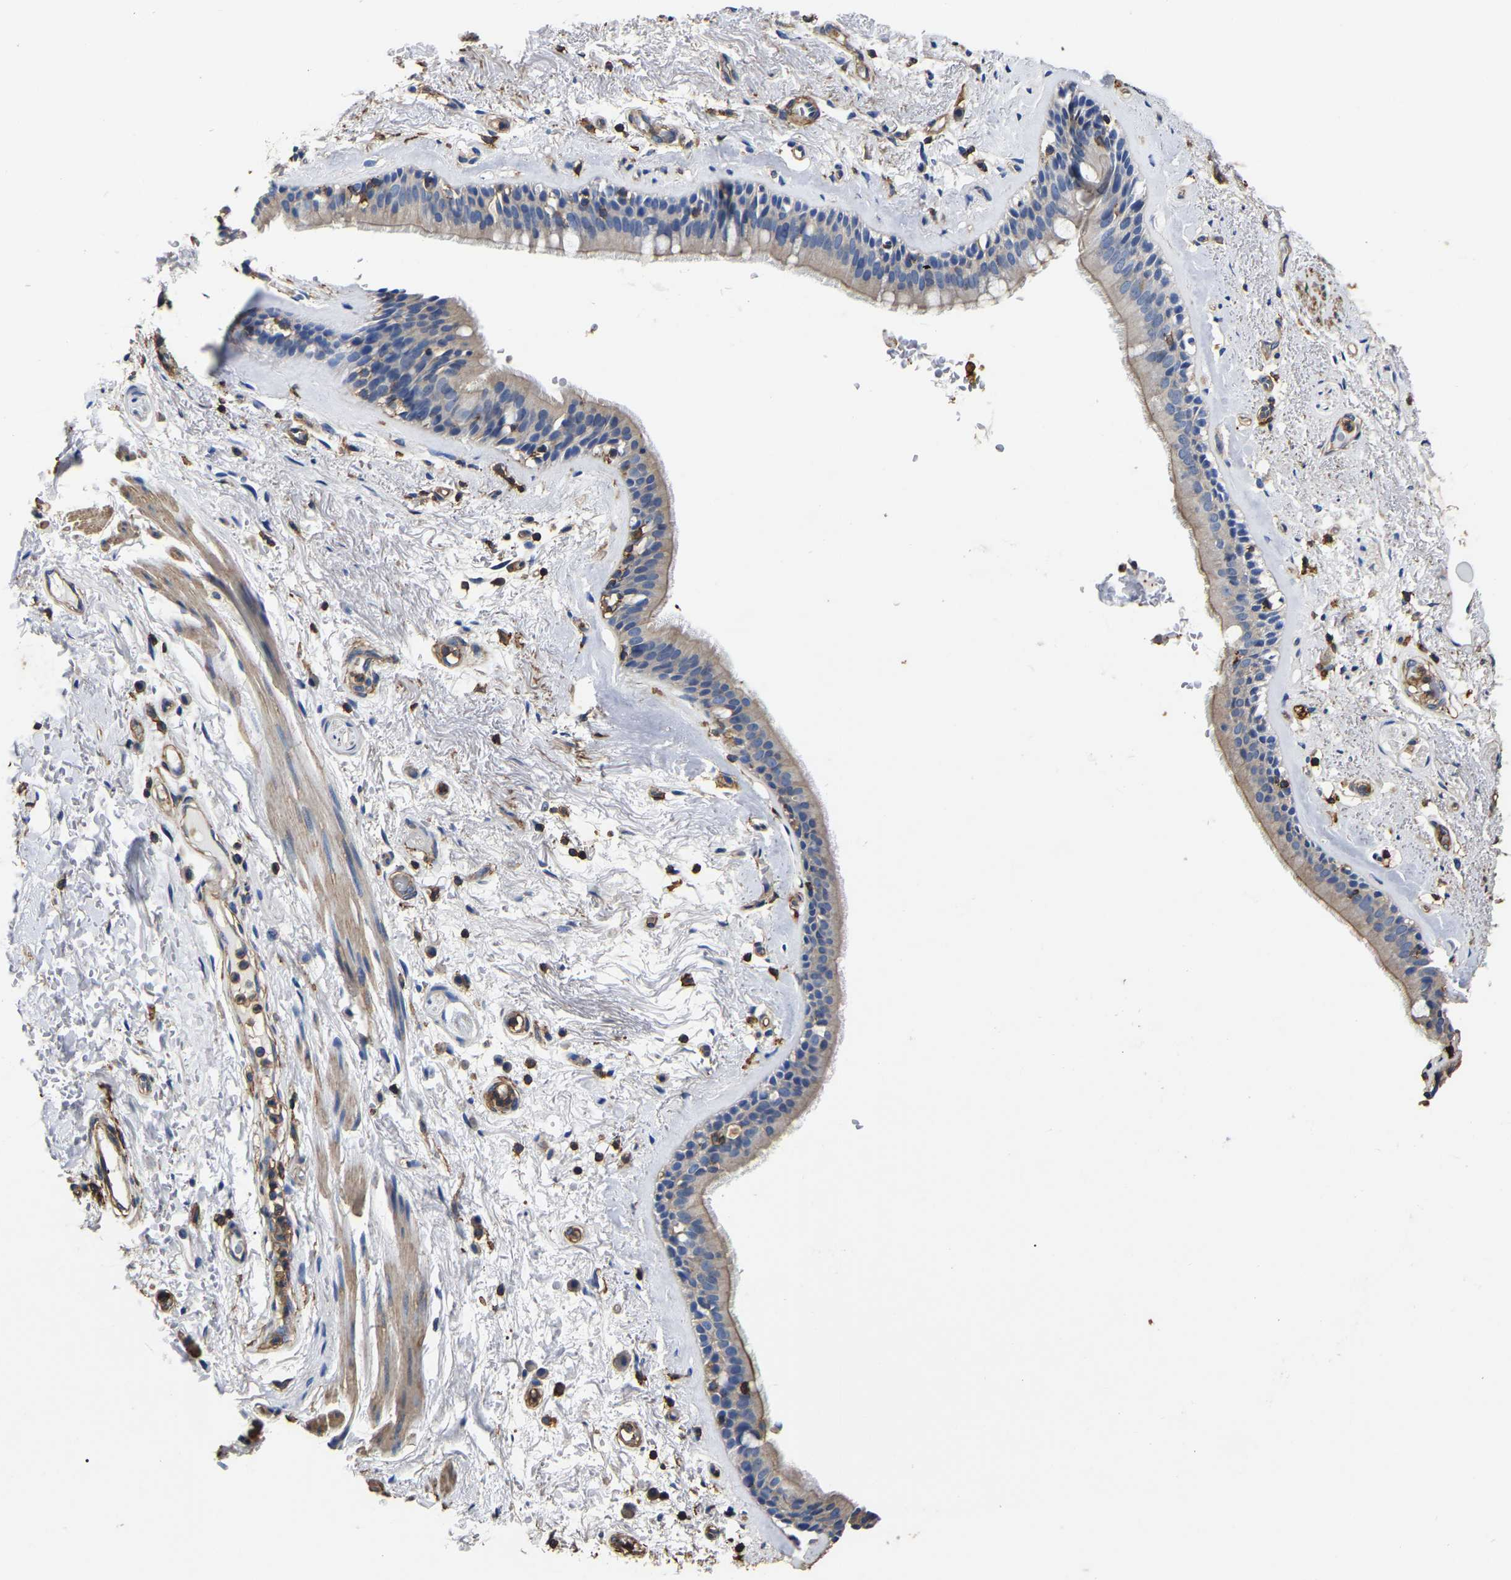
{"staining": {"intensity": "weak", "quantity": ">75%", "location": "cytoplasmic/membranous"}, "tissue": "bronchus", "cell_type": "Respiratory epithelial cells", "image_type": "normal", "snomed": [{"axis": "morphology", "description": "Normal tissue, NOS"}, {"axis": "topography", "description": "Cartilage tissue"}], "caption": "An immunohistochemistry photomicrograph of benign tissue is shown. Protein staining in brown shows weak cytoplasmic/membranous positivity in bronchus within respiratory epithelial cells.", "gene": "ARMT1", "patient": {"sex": "female", "age": 63}}